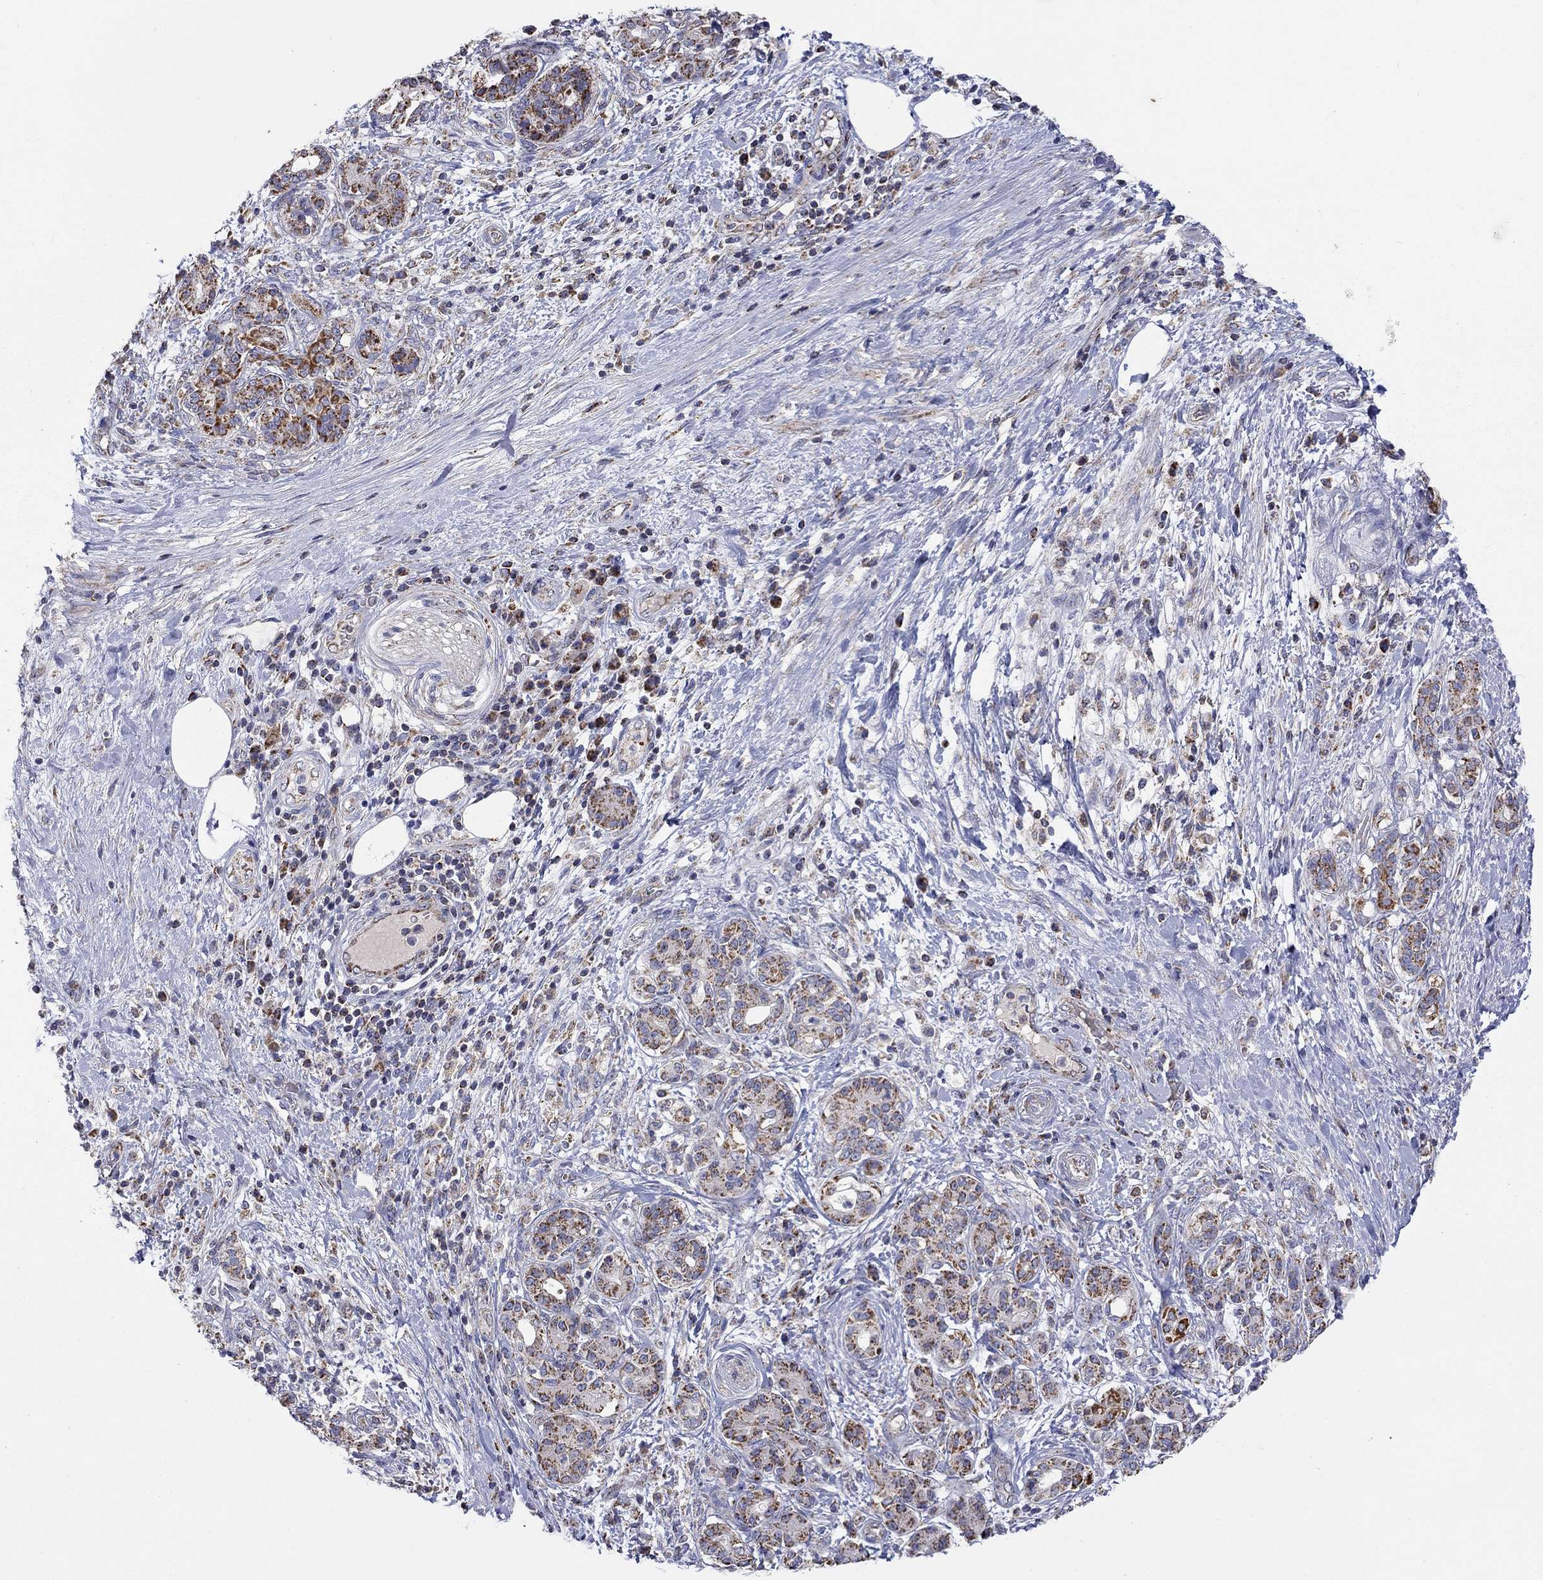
{"staining": {"intensity": "strong", "quantity": ">75%", "location": "cytoplasmic/membranous"}, "tissue": "pancreatic cancer", "cell_type": "Tumor cells", "image_type": "cancer", "snomed": [{"axis": "morphology", "description": "Adenocarcinoma, NOS"}, {"axis": "topography", "description": "Pancreas"}], "caption": "Immunohistochemical staining of adenocarcinoma (pancreatic) demonstrates high levels of strong cytoplasmic/membranous protein expression in approximately >75% of tumor cells. (IHC, brightfield microscopy, high magnification).", "gene": "HPS5", "patient": {"sex": "female", "age": 73}}